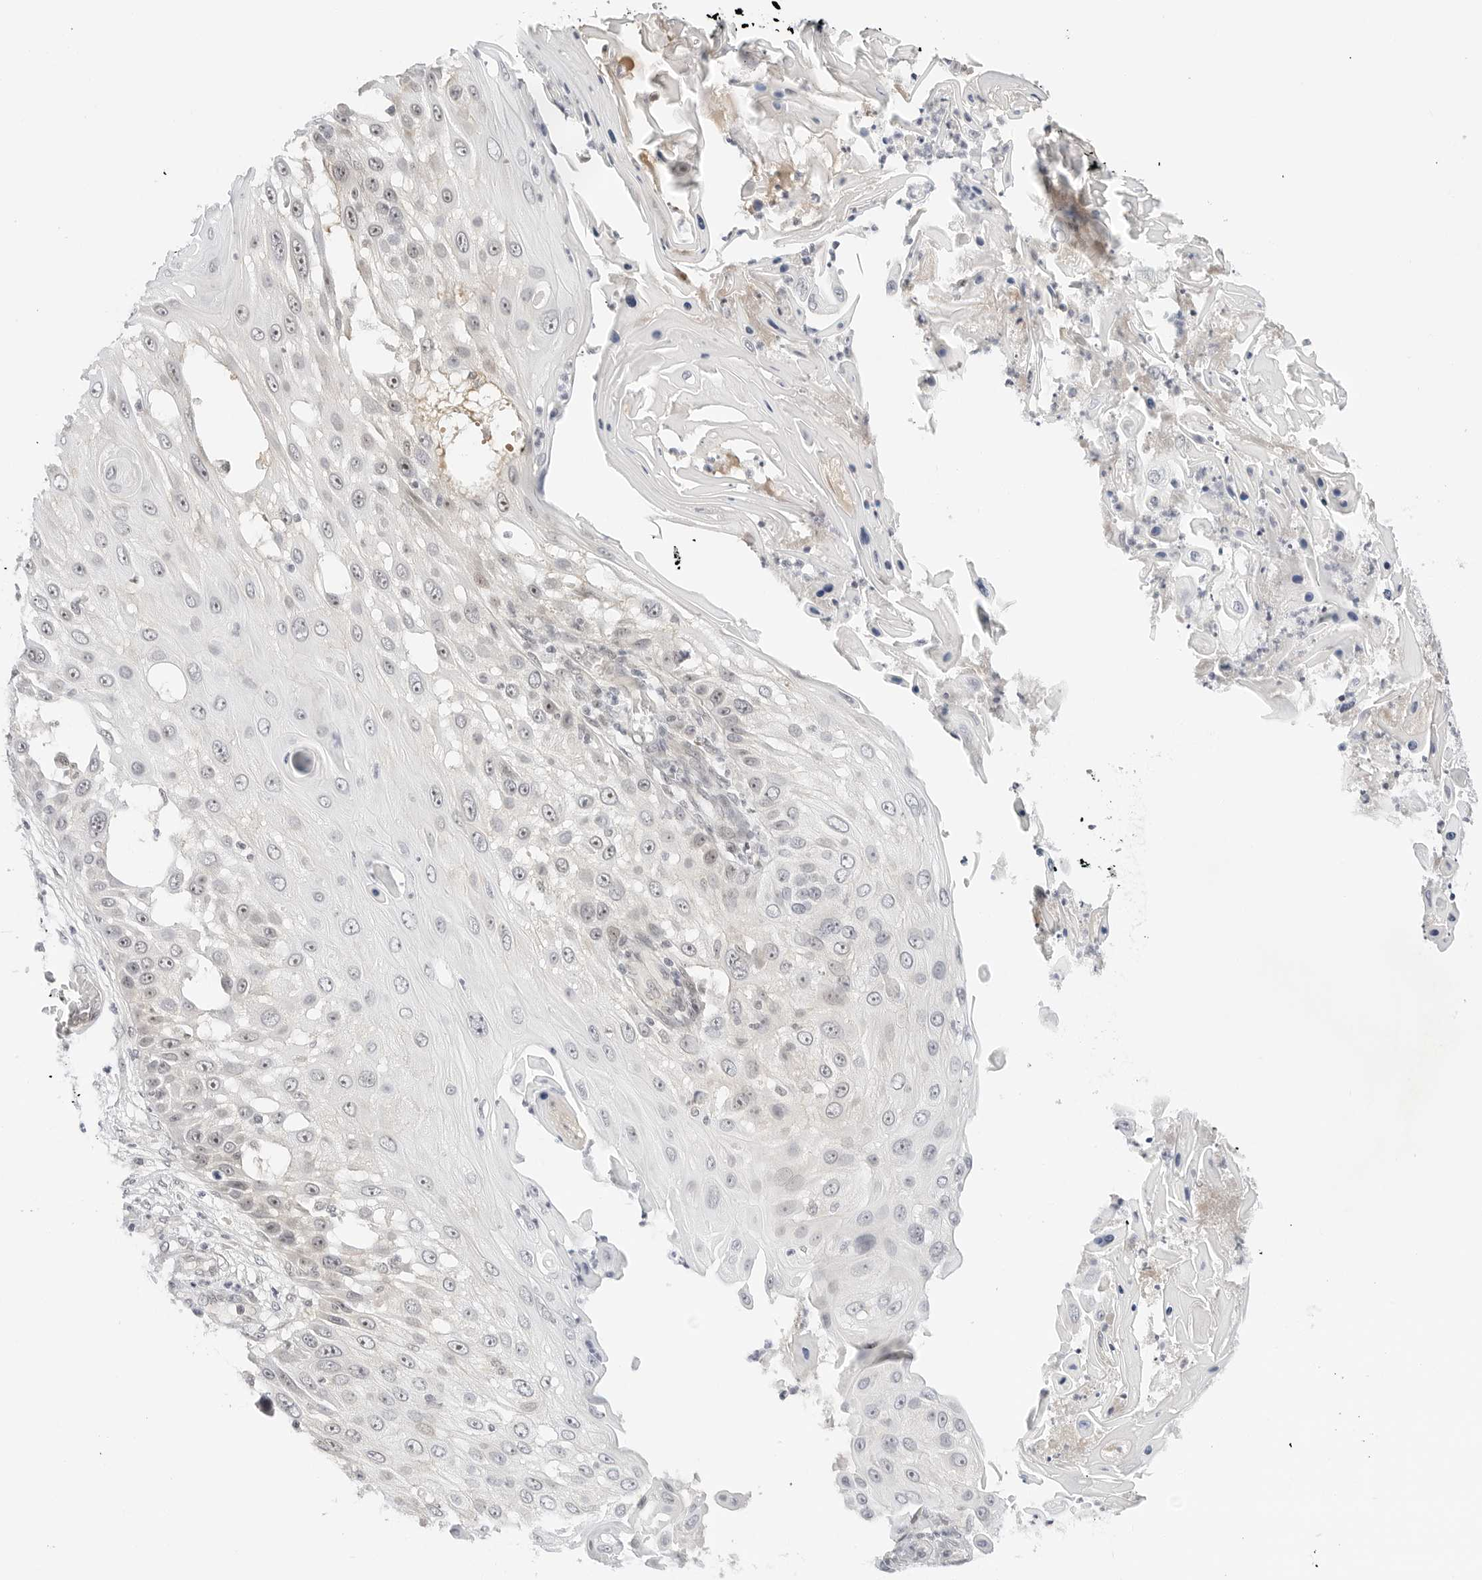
{"staining": {"intensity": "negative", "quantity": "none", "location": "none"}, "tissue": "skin cancer", "cell_type": "Tumor cells", "image_type": "cancer", "snomed": [{"axis": "morphology", "description": "Squamous cell carcinoma, NOS"}, {"axis": "topography", "description": "Skin"}], "caption": "Immunohistochemistry (IHC) histopathology image of squamous cell carcinoma (skin) stained for a protein (brown), which displays no expression in tumor cells. Brightfield microscopy of immunohistochemistry (IHC) stained with DAB (brown) and hematoxylin (blue), captured at high magnification.", "gene": "HIPK3", "patient": {"sex": "female", "age": 44}}